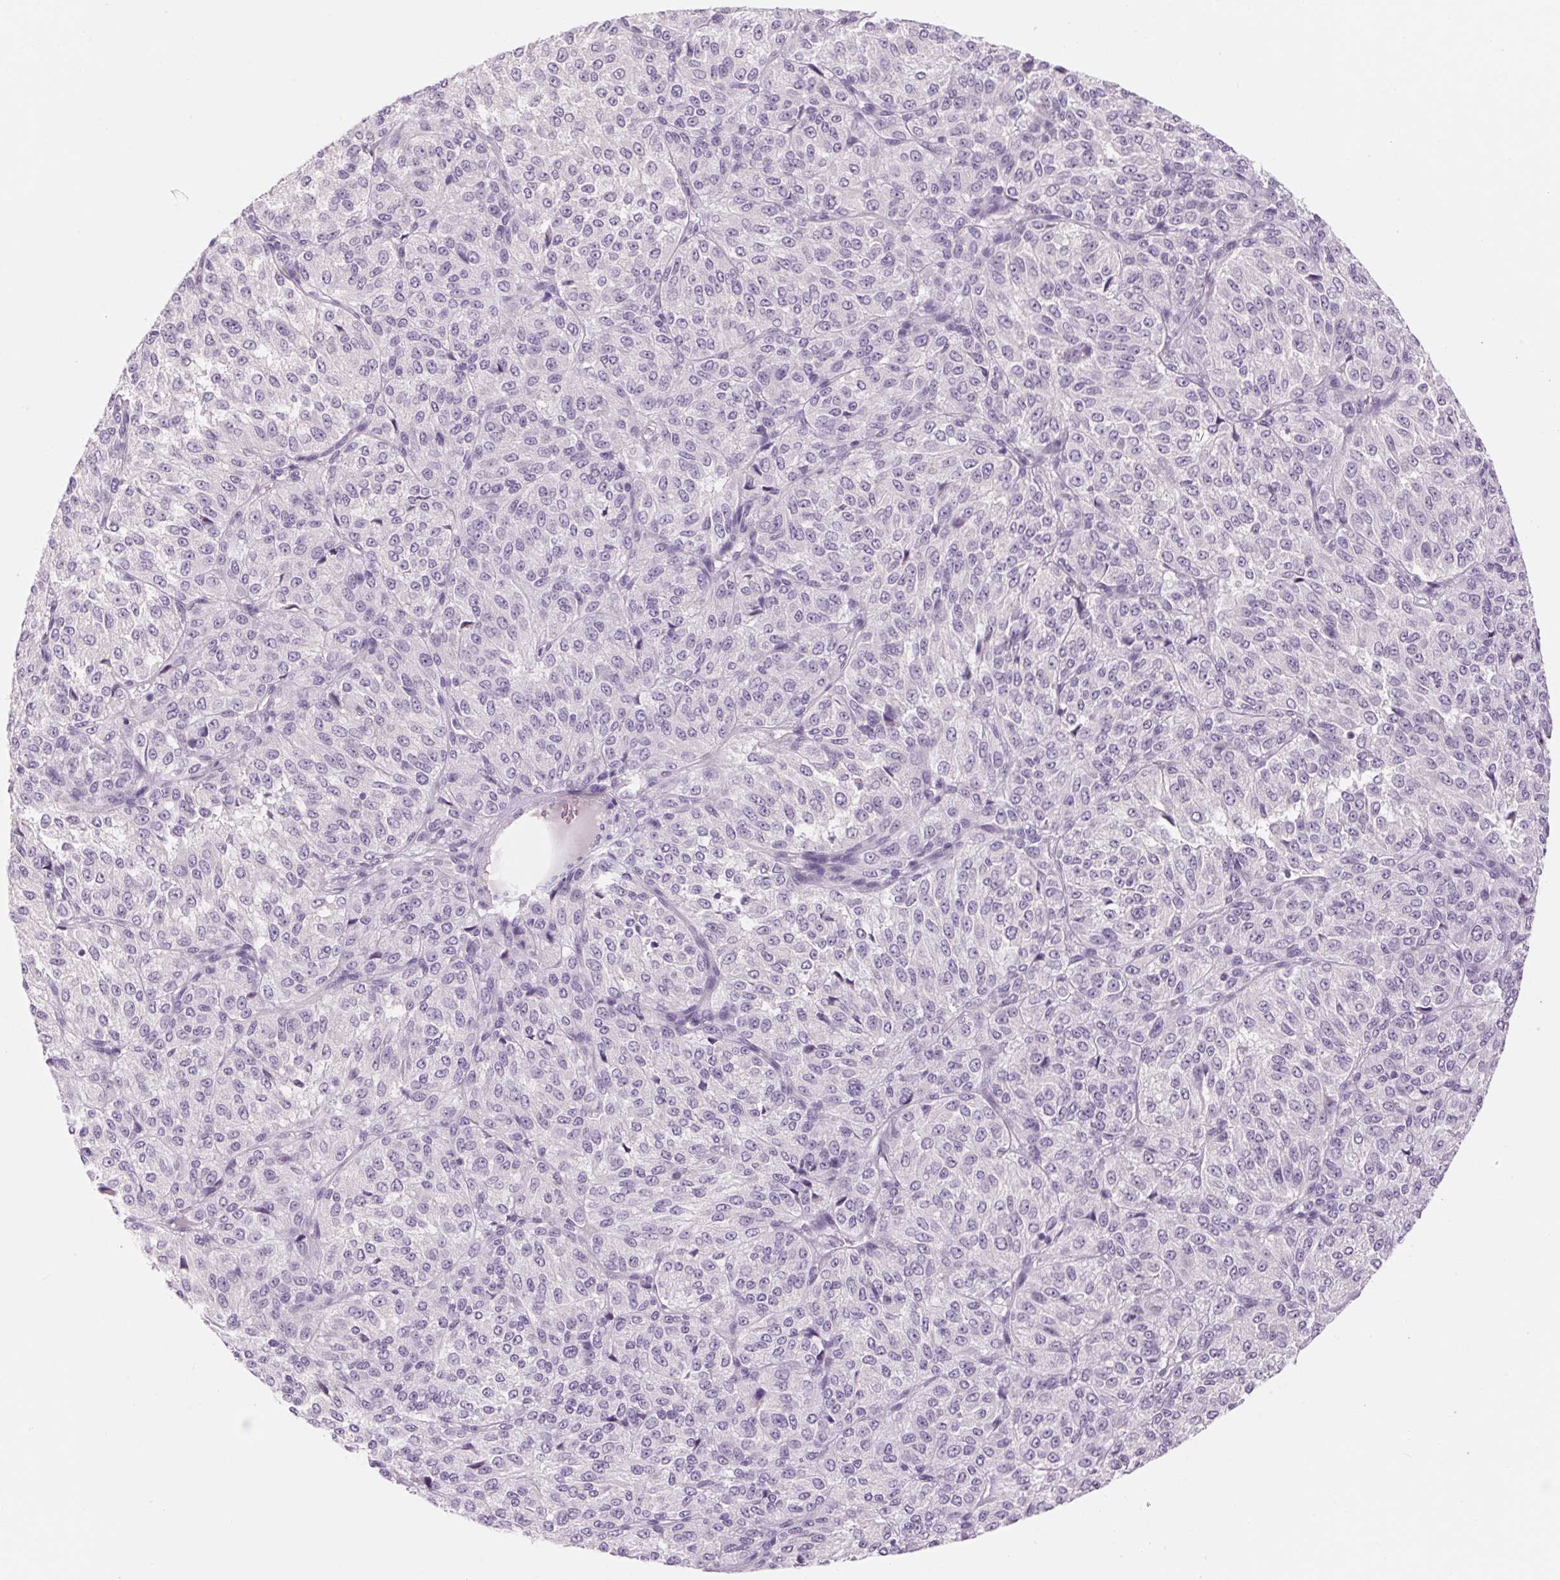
{"staining": {"intensity": "negative", "quantity": "none", "location": "none"}, "tissue": "melanoma", "cell_type": "Tumor cells", "image_type": "cancer", "snomed": [{"axis": "morphology", "description": "Malignant melanoma, Metastatic site"}, {"axis": "topography", "description": "Brain"}], "caption": "Human malignant melanoma (metastatic site) stained for a protein using immunohistochemistry (IHC) exhibits no staining in tumor cells.", "gene": "RPTN", "patient": {"sex": "female", "age": 56}}